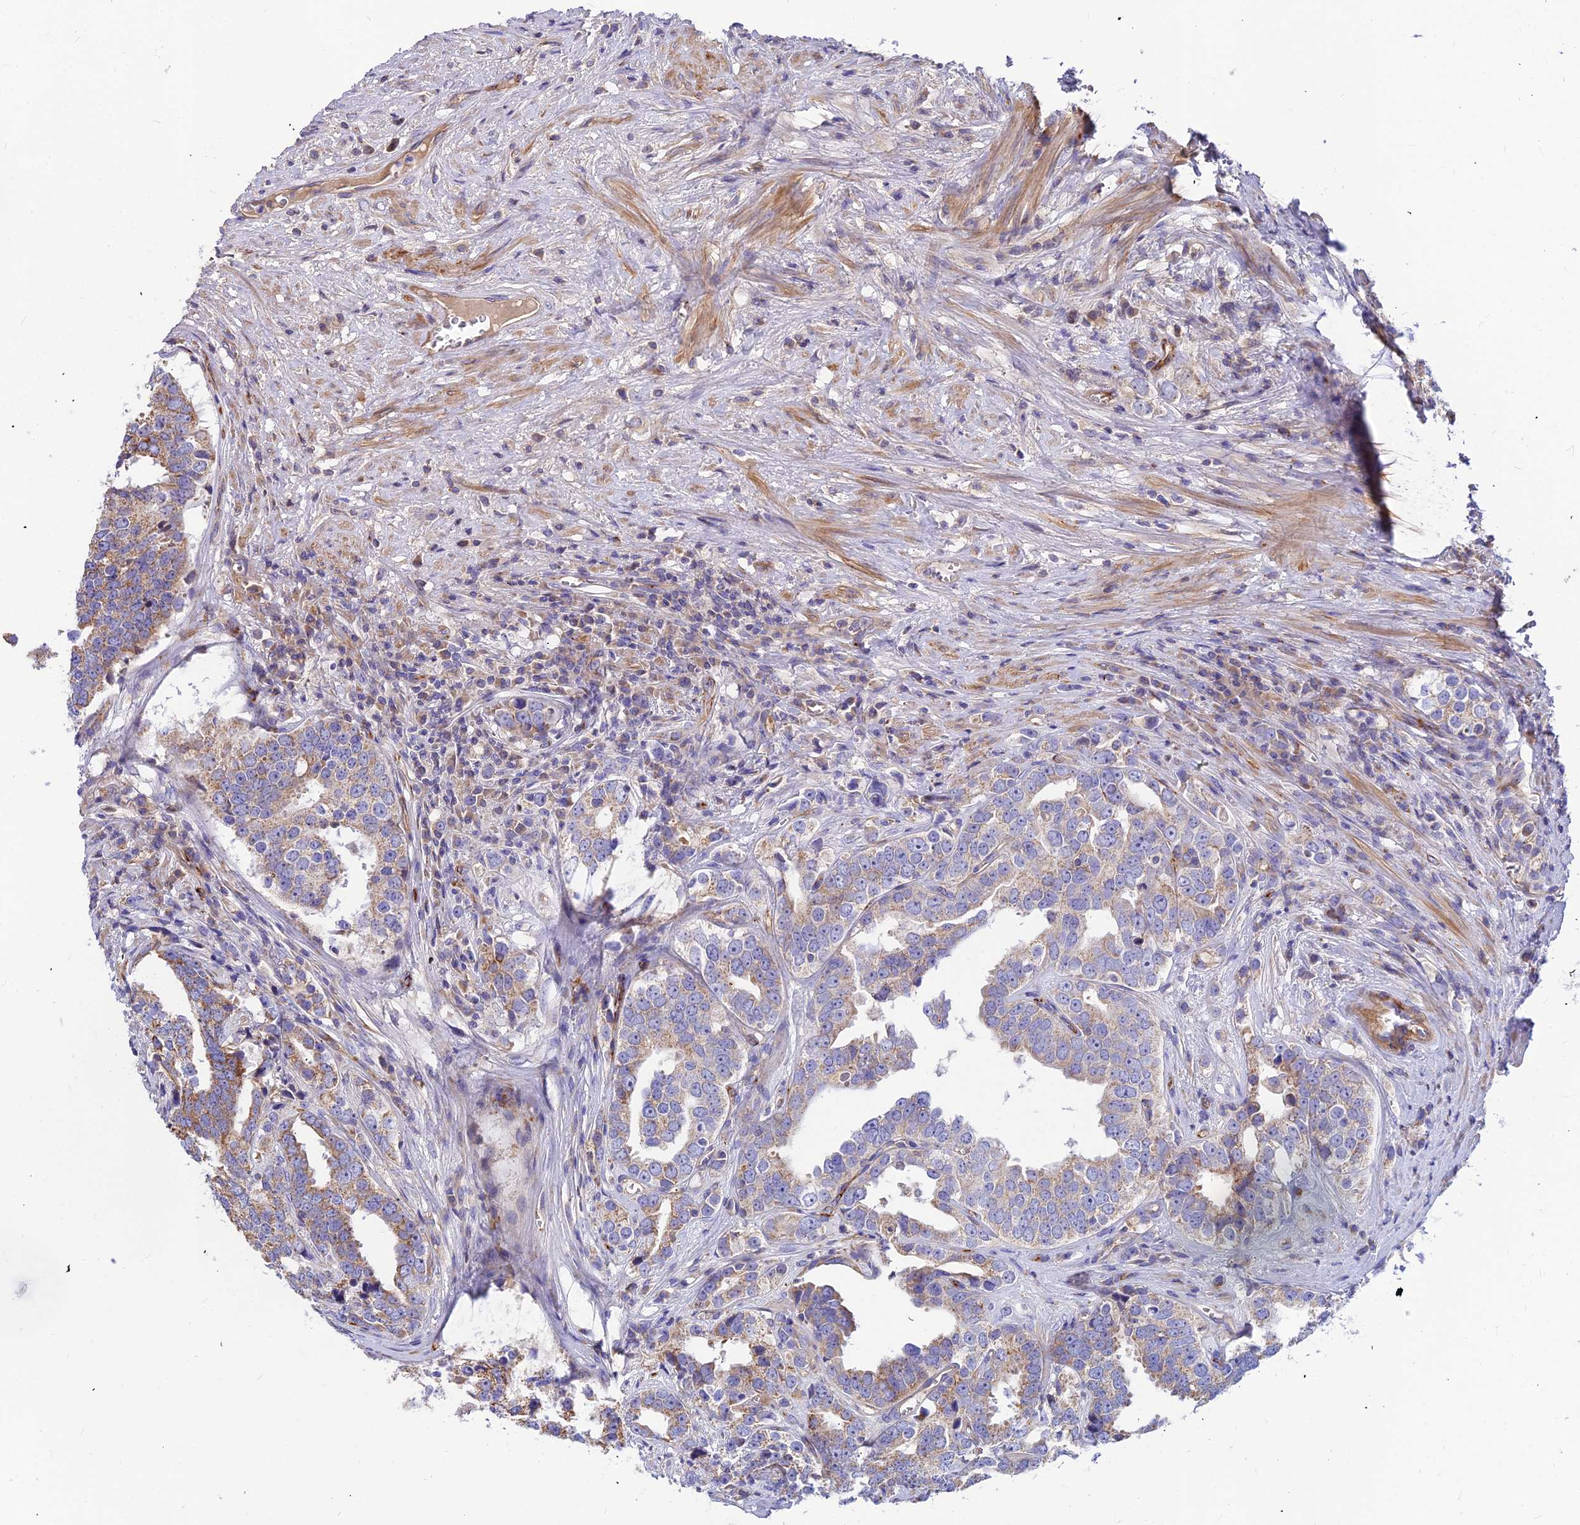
{"staining": {"intensity": "weak", "quantity": "25%-75%", "location": "cytoplasmic/membranous"}, "tissue": "prostate cancer", "cell_type": "Tumor cells", "image_type": "cancer", "snomed": [{"axis": "morphology", "description": "Adenocarcinoma, High grade"}, {"axis": "topography", "description": "Prostate"}], "caption": "Brown immunohistochemical staining in prostate cancer exhibits weak cytoplasmic/membranous expression in about 25%-75% of tumor cells.", "gene": "ASPHD1", "patient": {"sex": "male", "age": 71}}